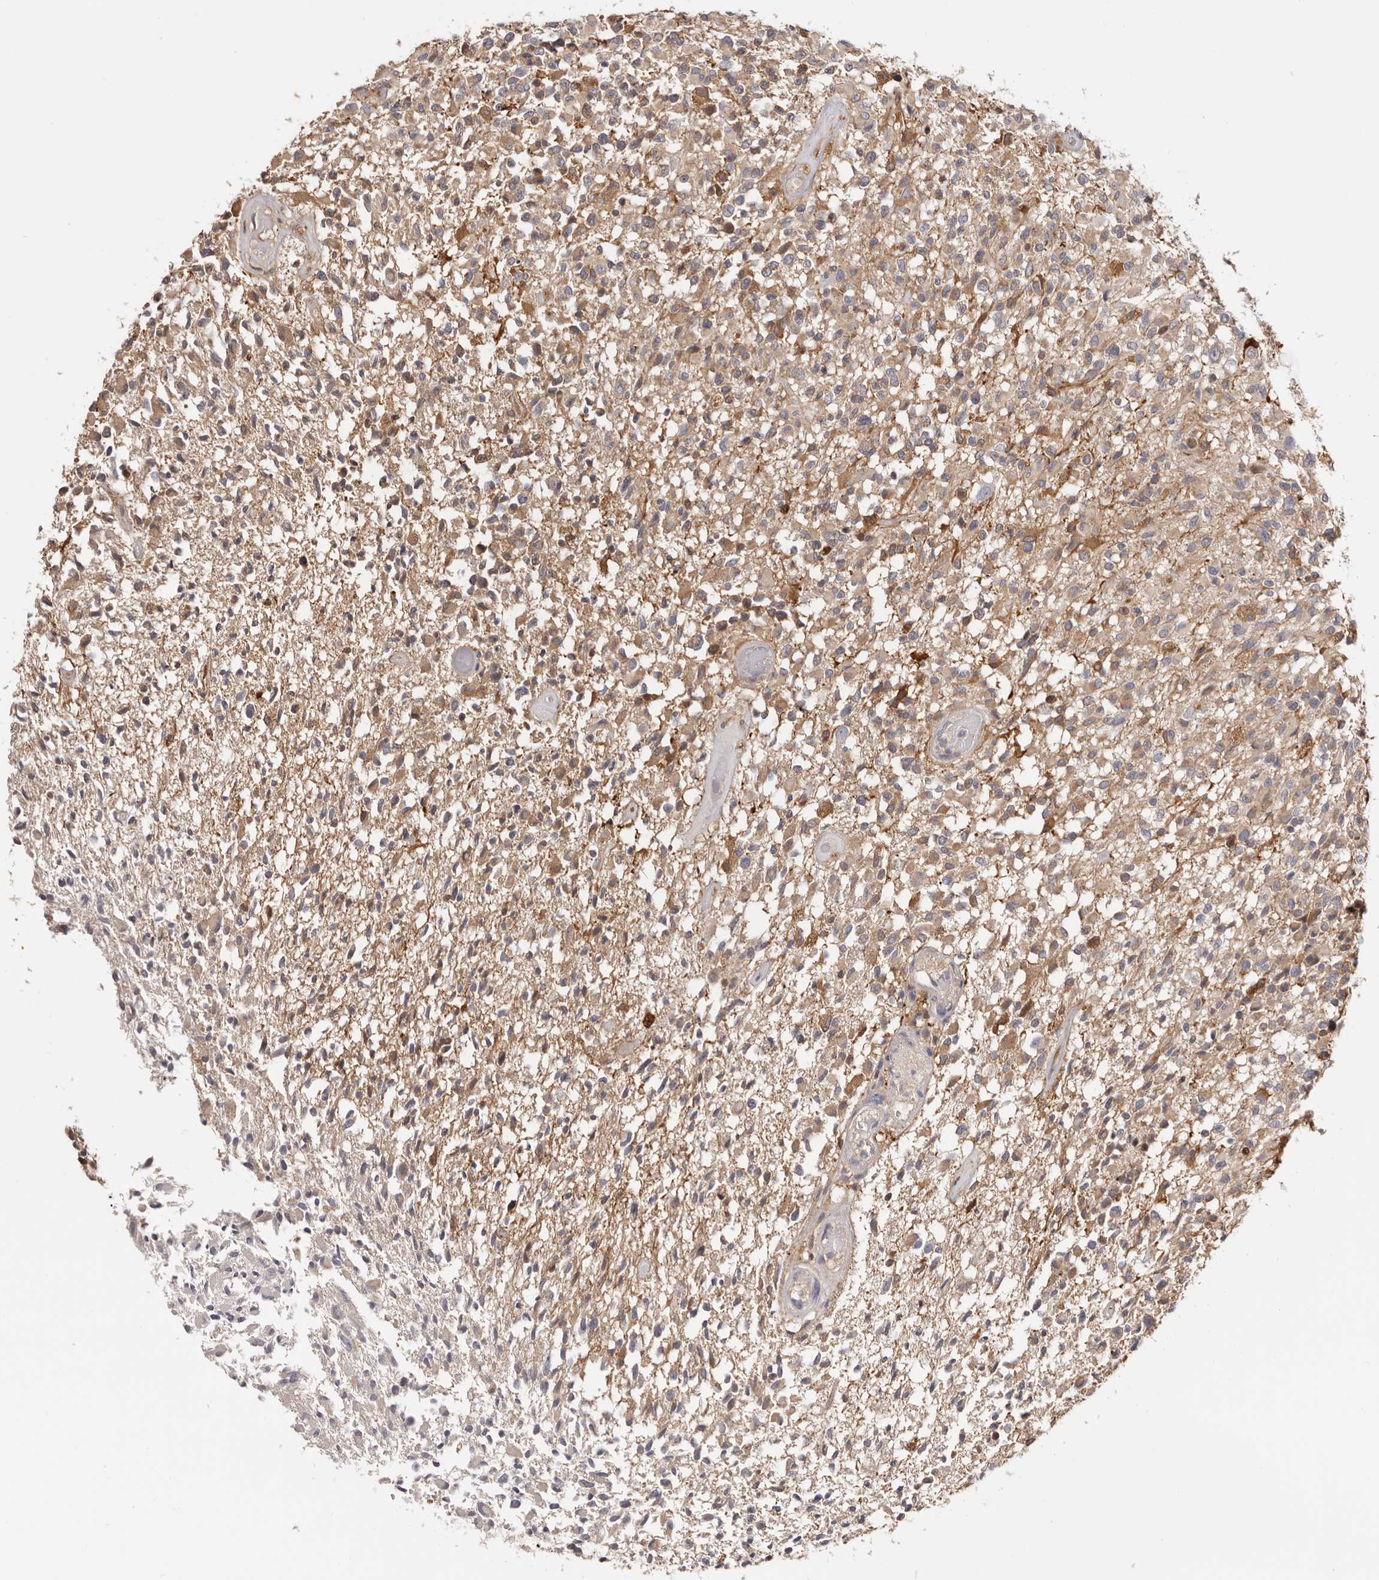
{"staining": {"intensity": "weak", "quantity": "<25%", "location": "cytoplasmic/membranous"}, "tissue": "glioma", "cell_type": "Tumor cells", "image_type": "cancer", "snomed": [{"axis": "morphology", "description": "Glioma, malignant, High grade"}, {"axis": "morphology", "description": "Glioblastoma, NOS"}, {"axis": "topography", "description": "Brain"}], "caption": "Malignant glioma (high-grade) was stained to show a protein in brown. There is no significant staining in tumor cells.", "gene": "LAP3", "patient": {"sex": "male", "age": 60}}